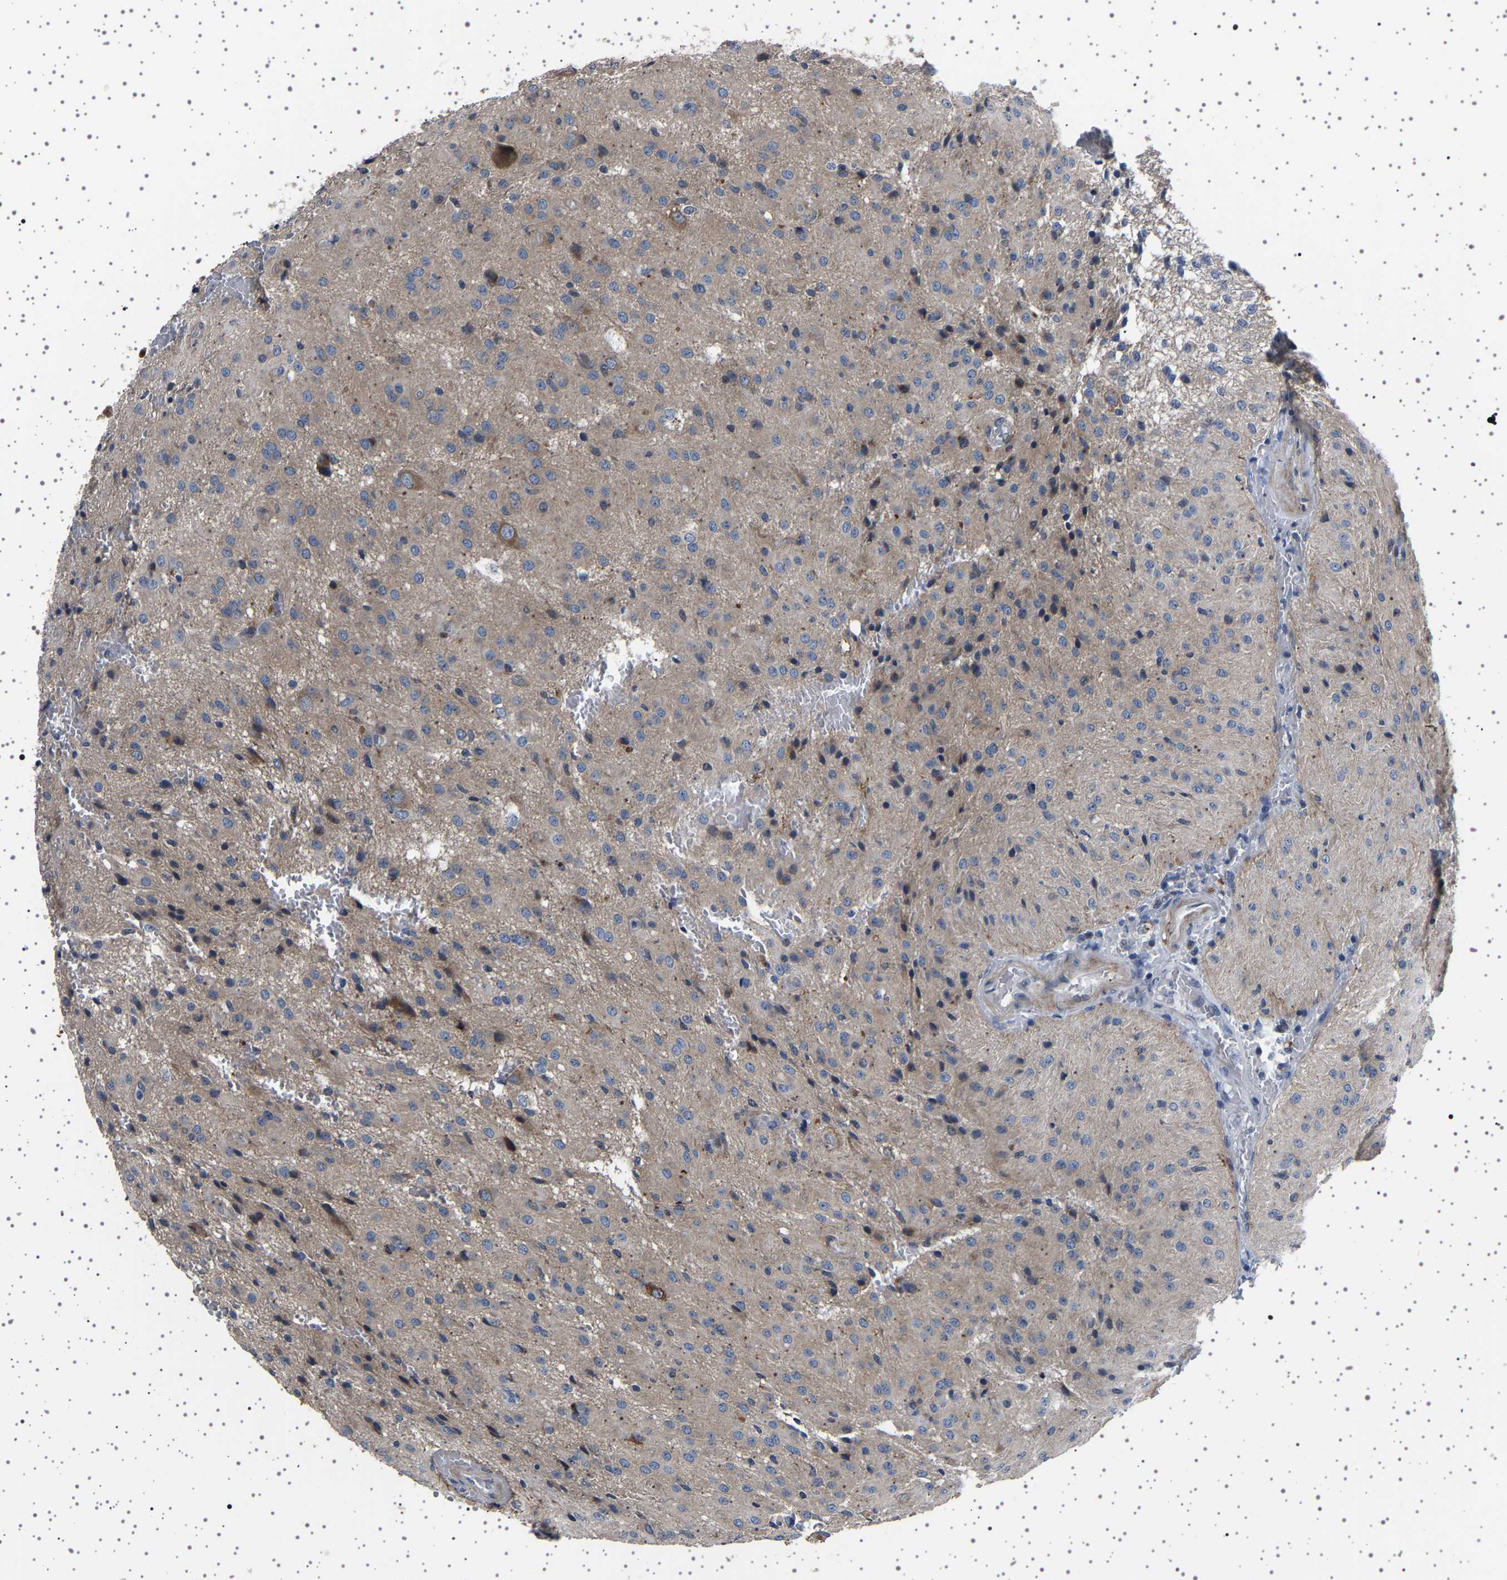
{"staining": {"intensity": "weak", "quantity": "<25%", "location": "cytoplasmic/membranous"}, "tissue": "glioma", "cell_type": "Tumor cells", "image_type": "cancer", "snomed": [{"axis": "morphology", "description": "Glioma, malignant, High grade"}, {"axis": "topography", "description": "Brain"}], "caption": "Immunohistochemistry photomicrograph of neoplastic tissue: high-grade glioma (malignant) stained with DAB (3,3'-diaminobenzidine) exhibits no significant protein expression in tumor cells.", "gene": "PAK5", "patient": {"sex": "female", "age": 59}}